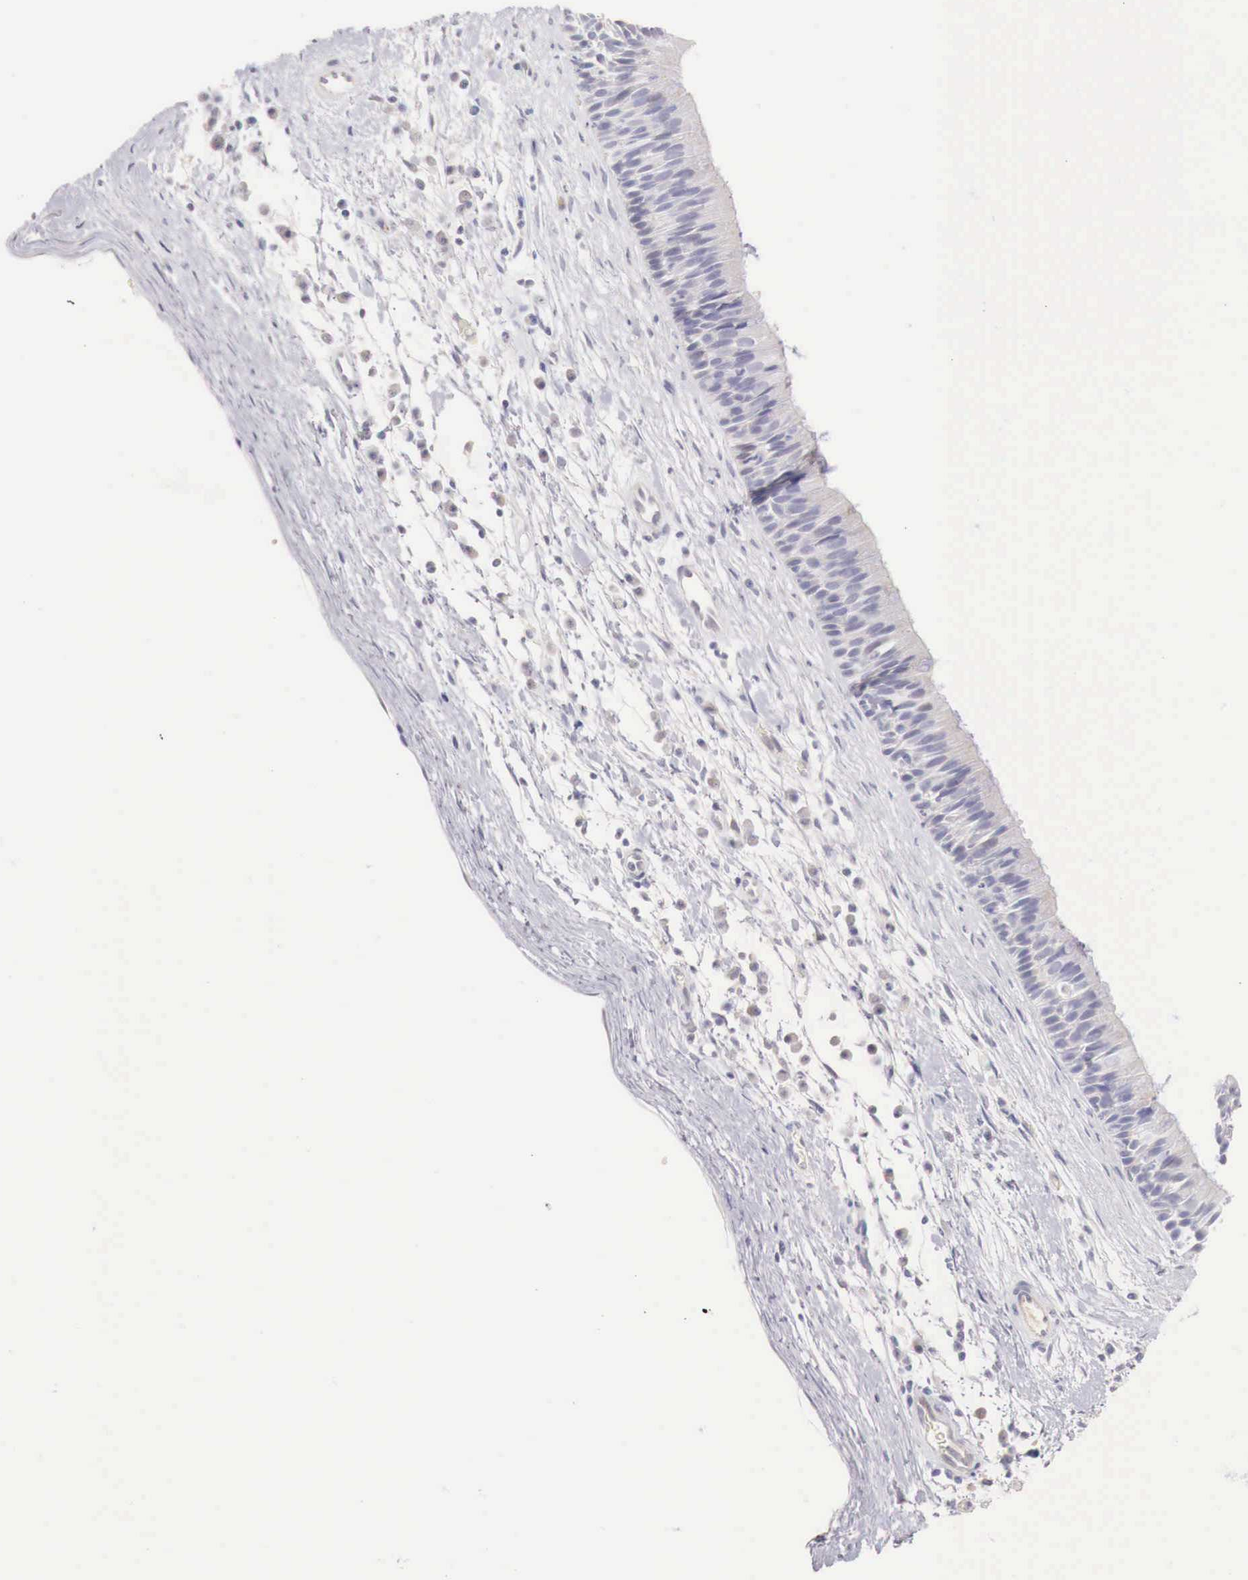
{"staining": {"intensity": "negative", "quantity": "none", "location": "none"}, "tissue": "nasopharynx", "cell_type": "Respiratory epithelial cells", "image_type": "normal", "snomed": [{"axis": "morphology", "description": "Normal tissue, NOS"}, {"axis": "topography", "description": "Nasopharynx"}], "caption": "This is a histopathology image of immunohistochemistry (IHC) staining of benign nasopharynx, which shows no expression in respiratory epithelial cells. The staining is performed using DAB (3,3'-diaminobenzidine) brown chromogen with nuclei counter-stained in using hematoxylin.", "gene": "ITIH6", "patient": {"sex": "male", "age": 13}}